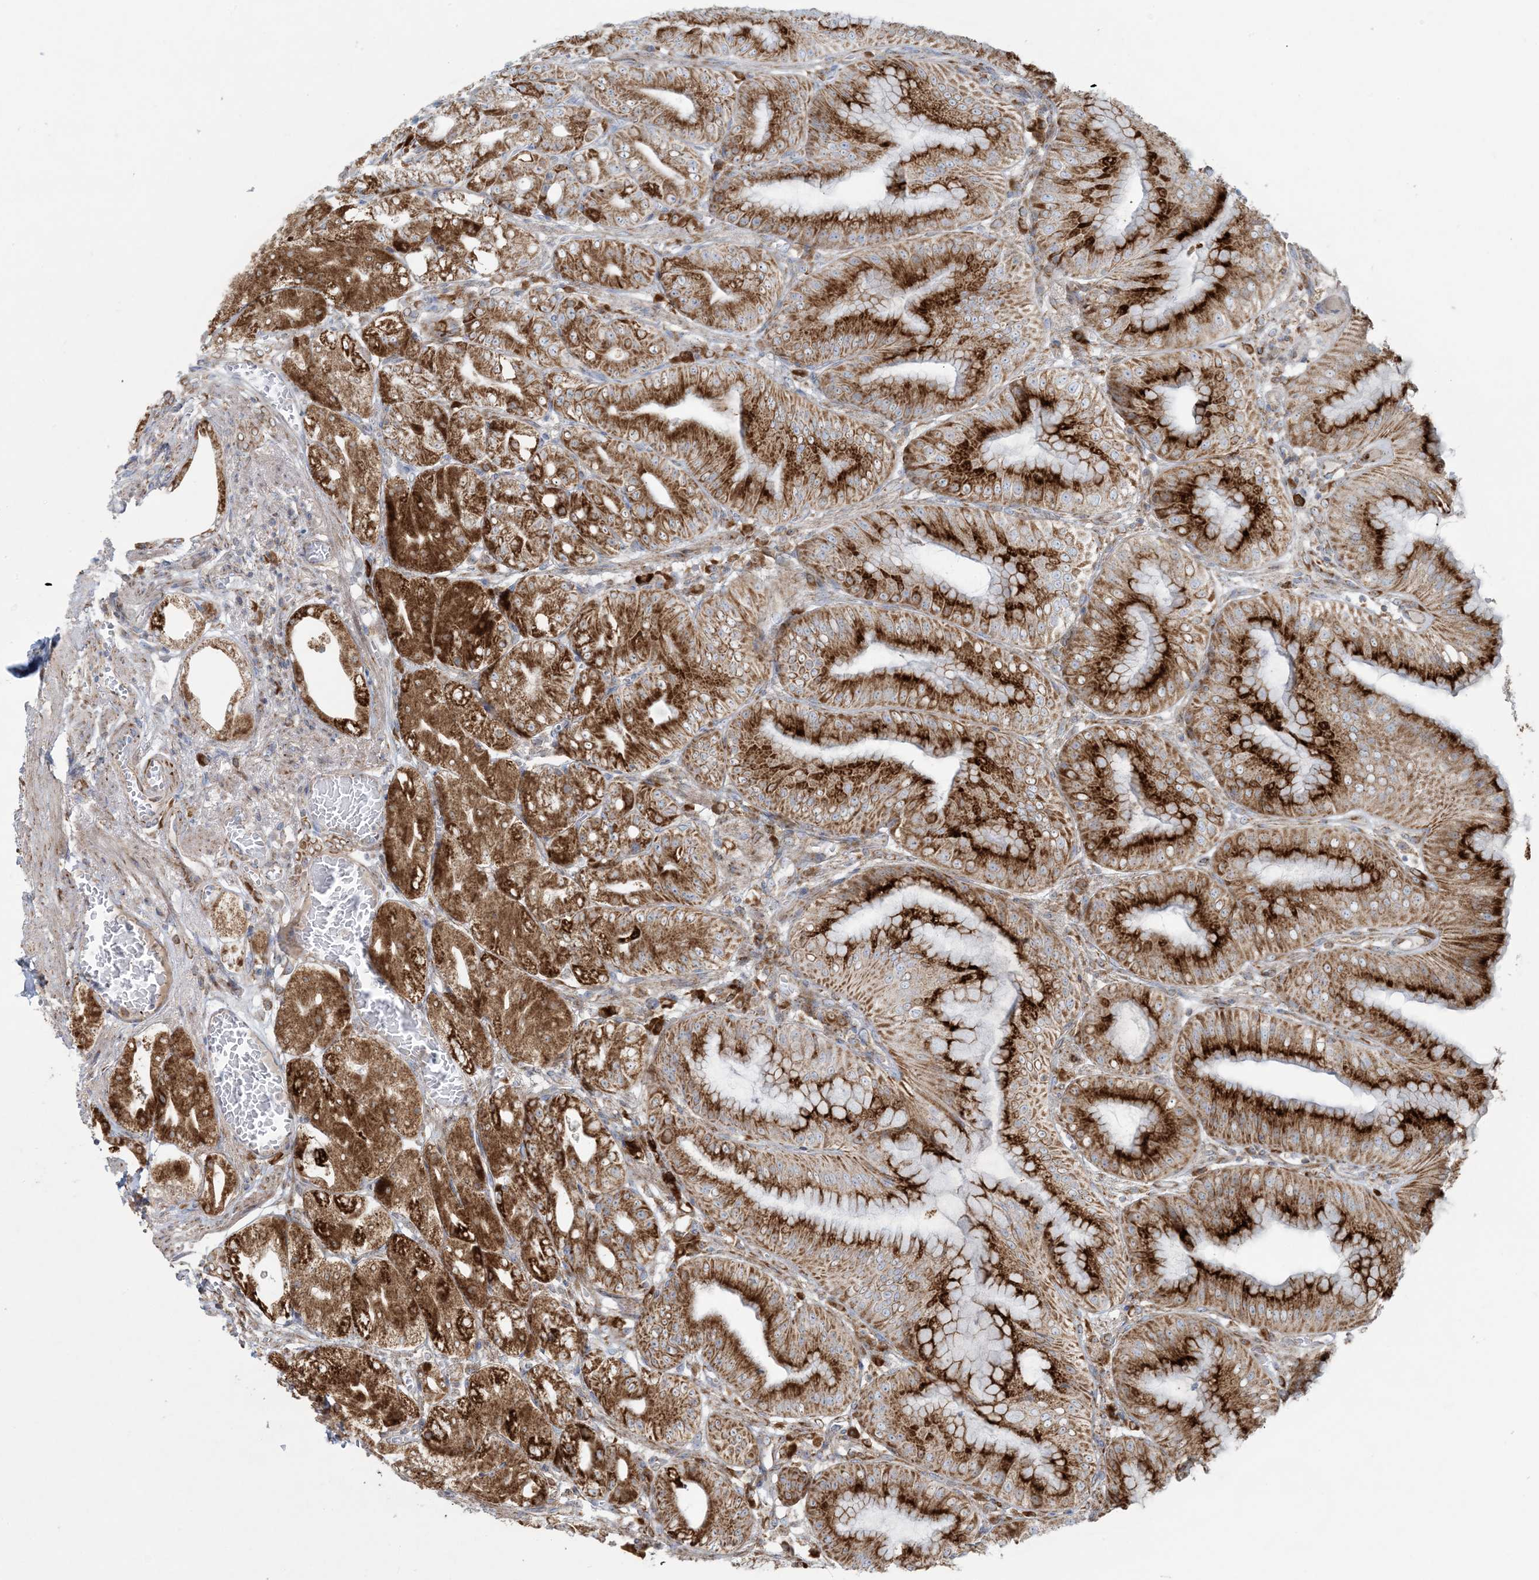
{"staining": {"intensity": "strong", "quantity": ">75%", "location": "cytoplasmic/membranous"}, "tissue": "stomach", "cell_type": "Glandular cells", "image_type": "normal", "snomed": [{"axis": "morphology", "description": "Normal tissue, NOS"}, {"axis": "topography", "description": "Stomach, lower"}], "caption": "Unremarkable stomach exhibits strong cytoplasmic/membranous expression in about >75% of glandular cells.", "gene": "BEND4", "patient": {"sex": "male", "age": 71}}